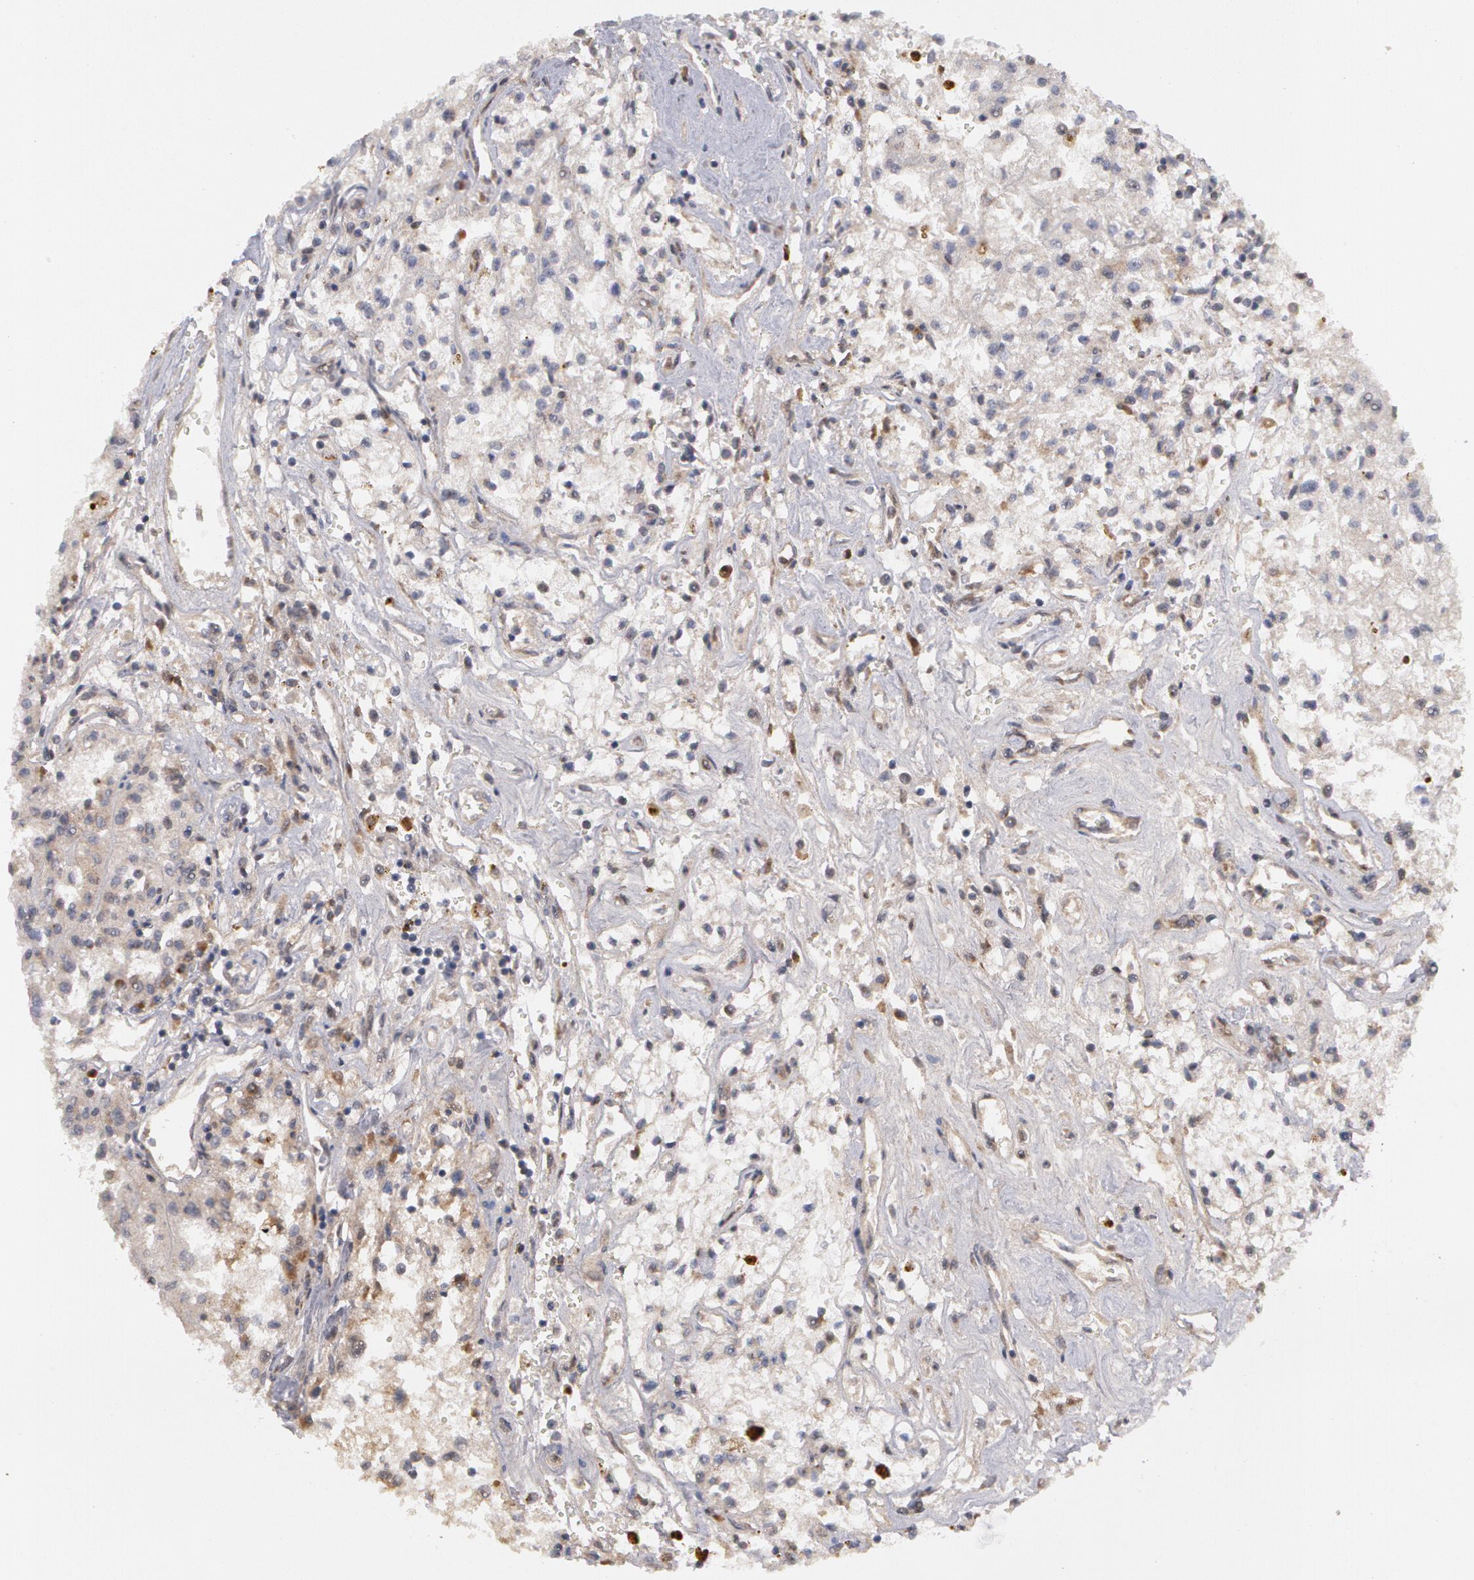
{"staining": {"intensity": "negative", "quantity": "none", "location": "none"}, "tissue": "renal cancer", "cell_type": "Tumor cells", "image_type": "cancer", "snomed": [{"axis": "morphology", "description": "Adenocarcinoma, NOS"}, {"axis": "topography", "description": "Kidney"}], "caption": "Immunohistochemical staining of adenocarcinoma (renal) shows no significant expression in tumor cells.", "gene": "STX5", "patient": {"sex": "male", "age": 78}}